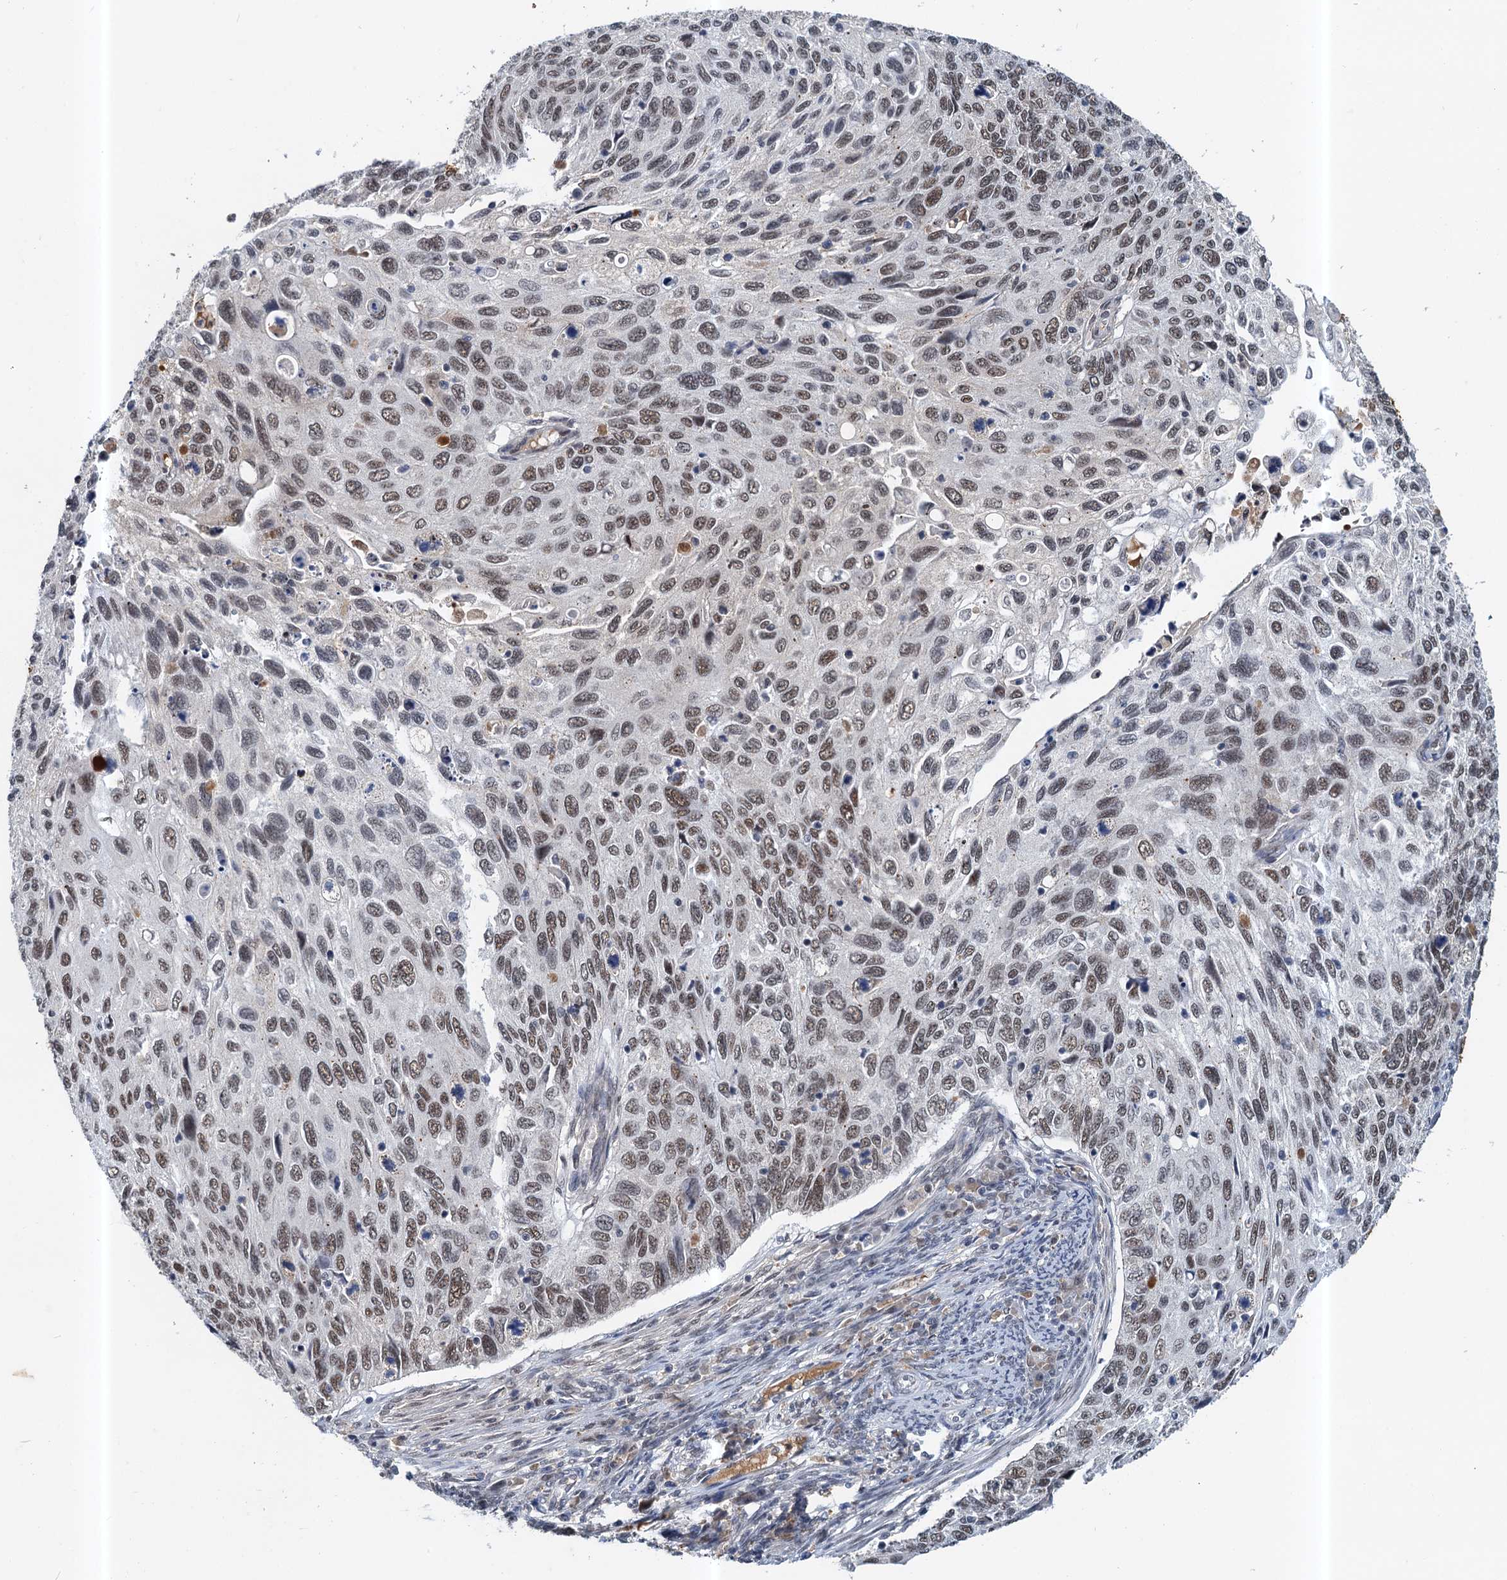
{"staining": {"intensity": "moderate", "quantity": "25%-75%", "location": "nuclear"}, "tissue": "cervical cancer", "cell_type": "Tumor cells", "image_type": "cancer", "snomed": [{"axis": "morphology", "description": "Squamous cell carcinoma, NOS"}, {"axis": "topography", "description": "Cervix"}], "caption": "A histopathology image of human squamous cell carcinoma (cervical) stained for a protein exhibits moderate nuclear brown staining in tumor cells.", "gene": "CSTF3", "patient": {"sex": "female", "age": 70}}